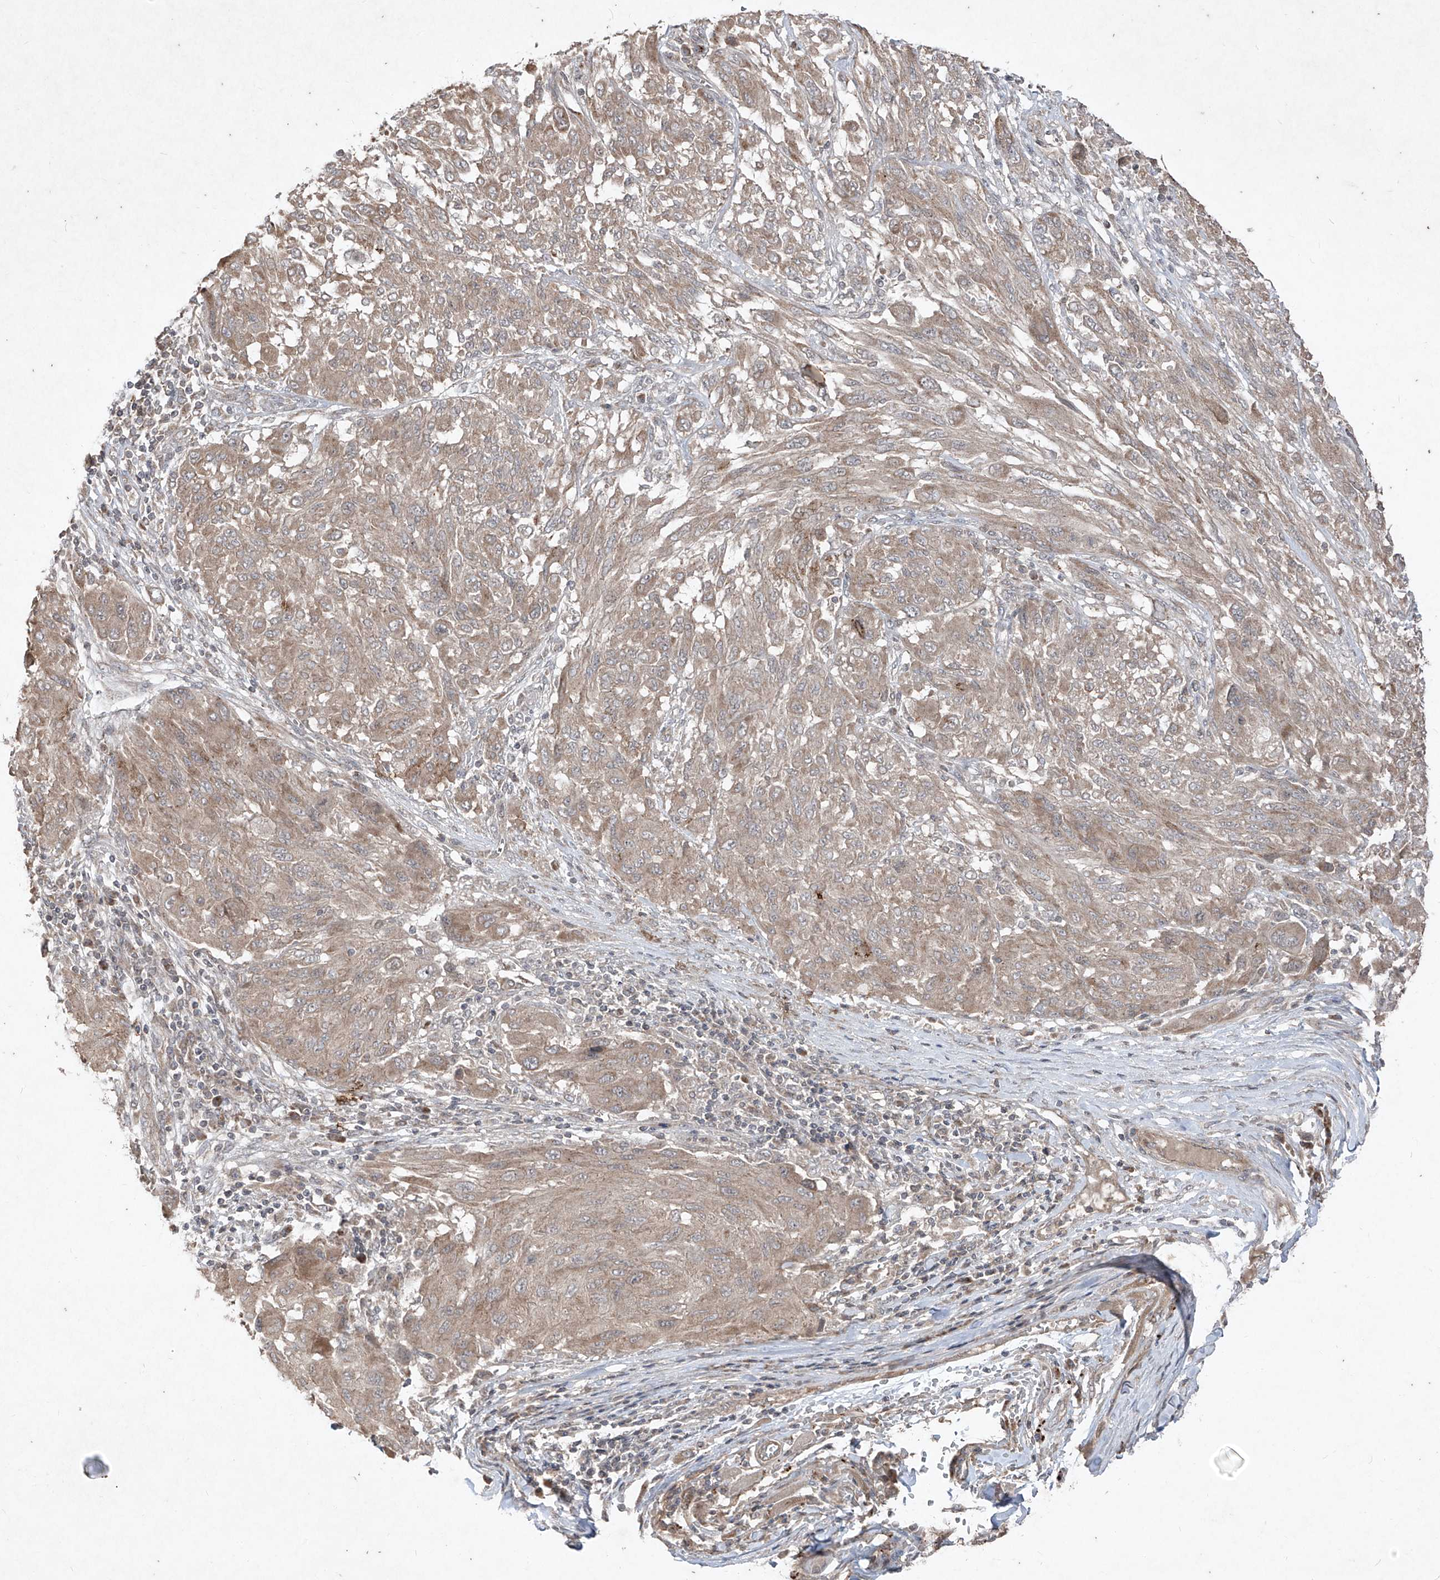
{"staining": {"intensity": "weak", "quantity": ">75%", "location": "cytoplasmic/membranous"}, "tissue": "melanoma", "cell_type": "Tumor cells", "image_type": "cancer", "snomed": [{"axis": "morphology", "description": "Malignant melanoma, NOS"}, {"axis": "topography", "description": "Skin"}], "caption": "Tumor cells demonstrate low levels of weak cytoplasmic/membranous staining in approximately >75% of cells in melanoma.", "gene": "ABCD3", "patient": {"sex": "female", "age": 91}}